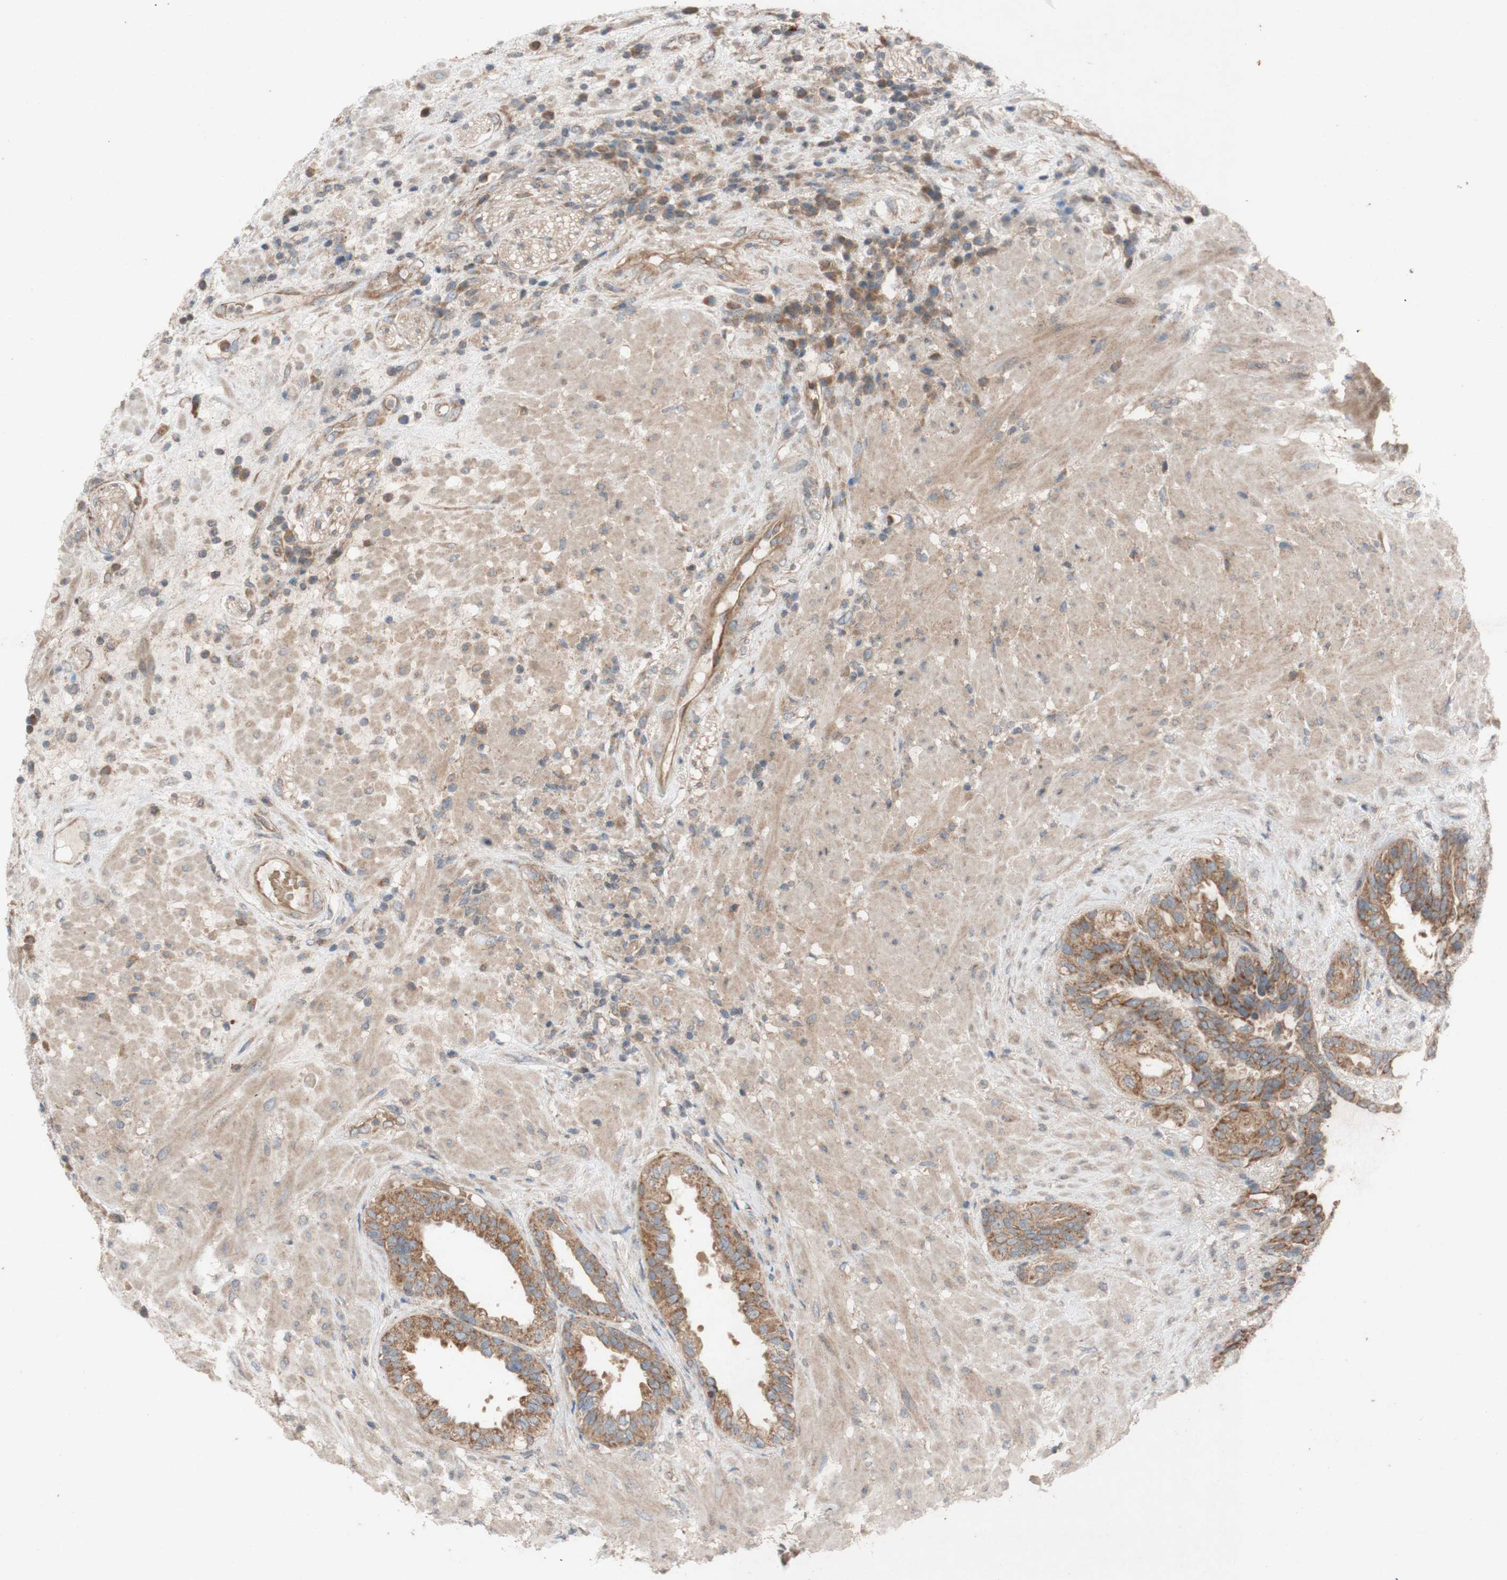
{"staining": {"intensity": "moderate", "quantity": ">75%", "location": "cytoplasmic/membranous"}, "tissue": "seminal vesicle", "cell_type": "Glandular cells", "image_type": "normal", "snomed": [{"axis": "morphology", "description": "Normal tissue, NOS"}, {"axis": "topography", "description": "Seminal veicle"}], "caption": "Protein staining of benign seminal vesicle reveals moderate cytoplasmic/membranous positivity in about >75% of glandular cells.", "gene": "TST", "patient": {"sex": "male", "age": 61}}